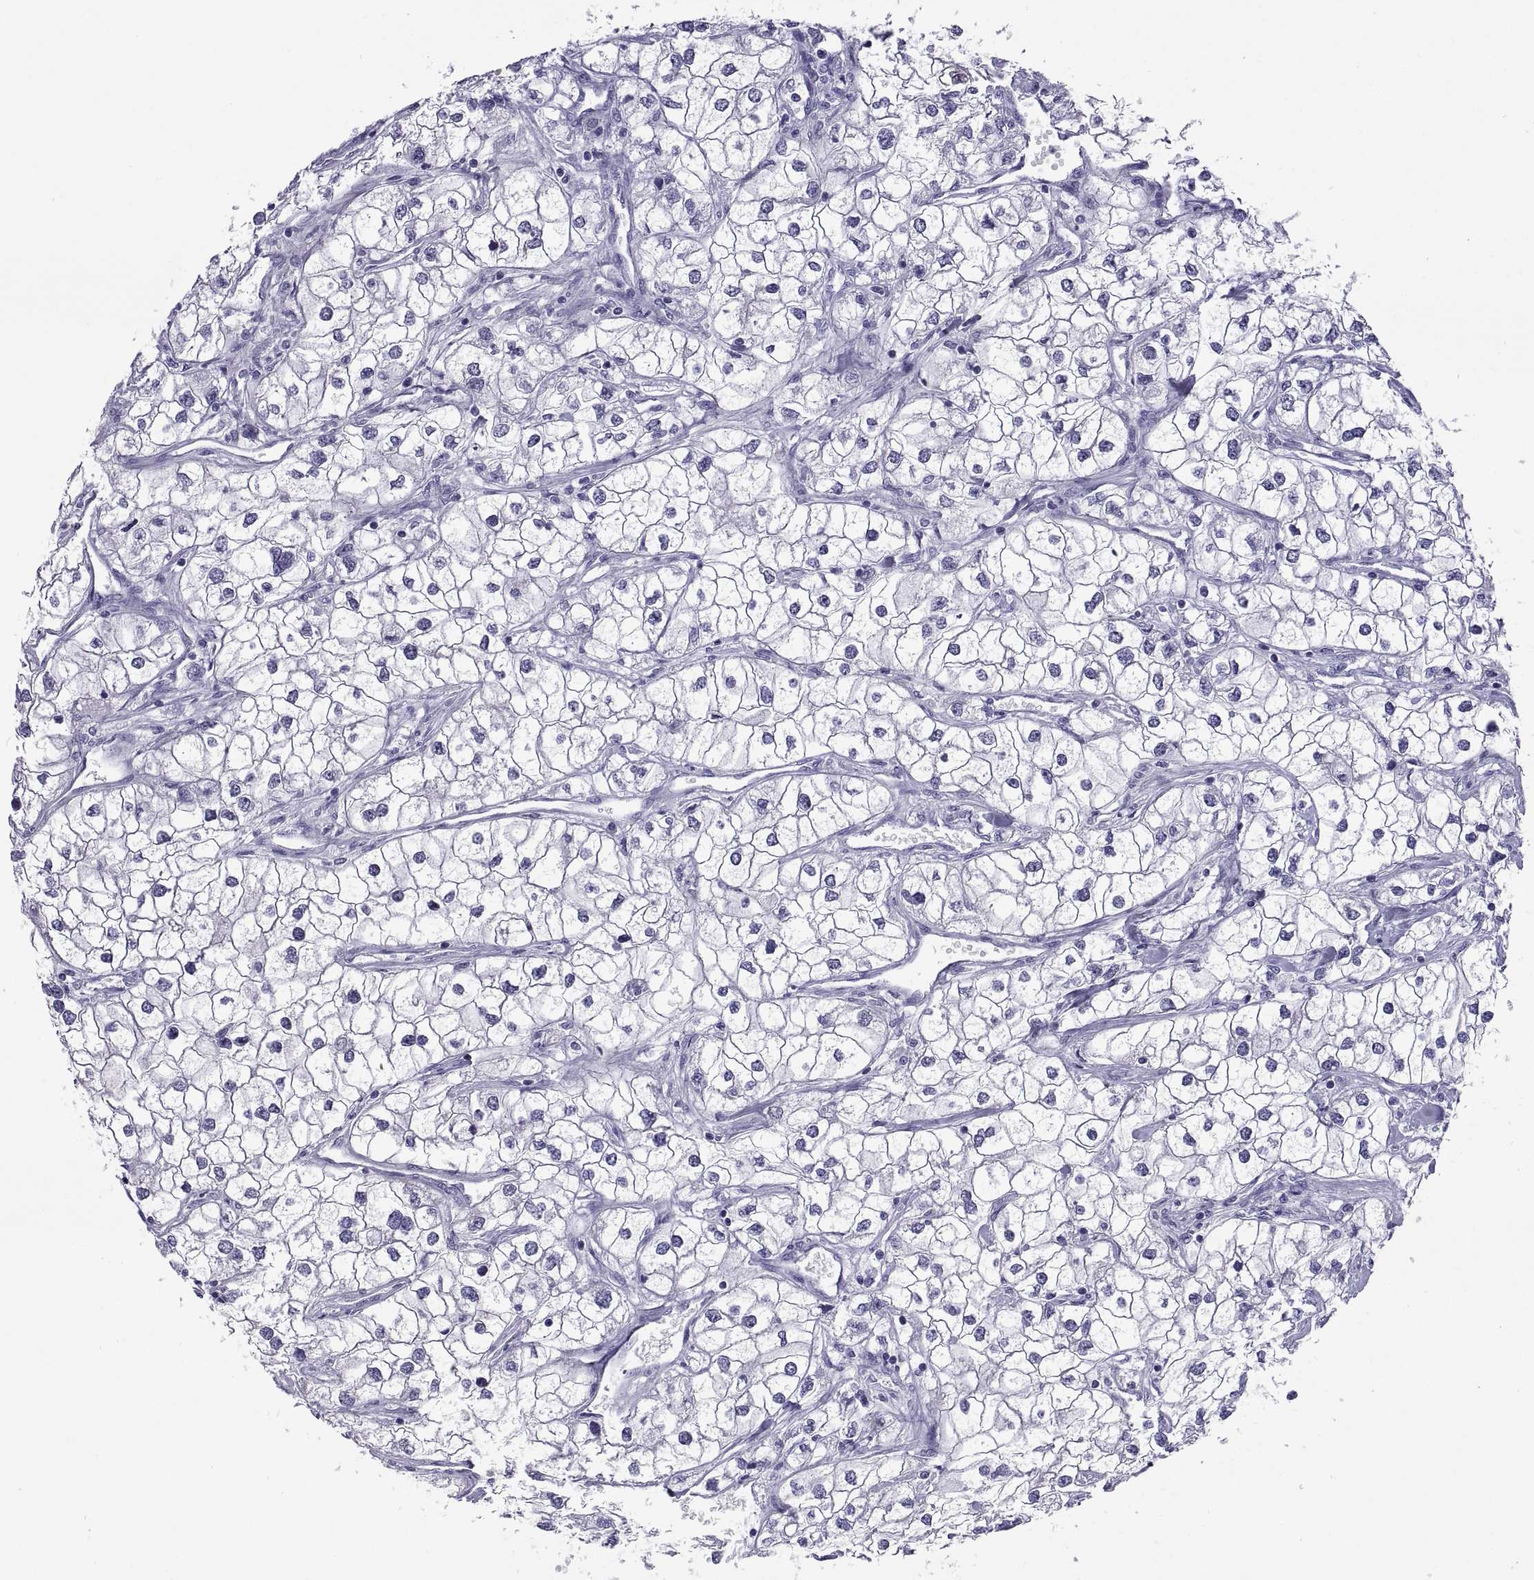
{"staining": {"intensity": "negative", "quantity": "none", "location": "none"}, "tissue": "renal cancer", "cell_type": "Tumor cells", "image_type": "cancer", "snomed": [{"axis": "morphology", "description": "Adenocarcinoma, NOS"}, {"axis": "topography", "description": "Kidney"}], "caption": "An immunohistochemistry (IHC) micrograph of adenocarcinoma (renal) is shown. There is no staining in tumor cells of adenocarcinoma (renal). The staining is performed using DAB brown chromogen with nuclei counter-stained in using hematoxylin.", "gene": "VSX2", "patient": {"sex": "male", "age": 59}}